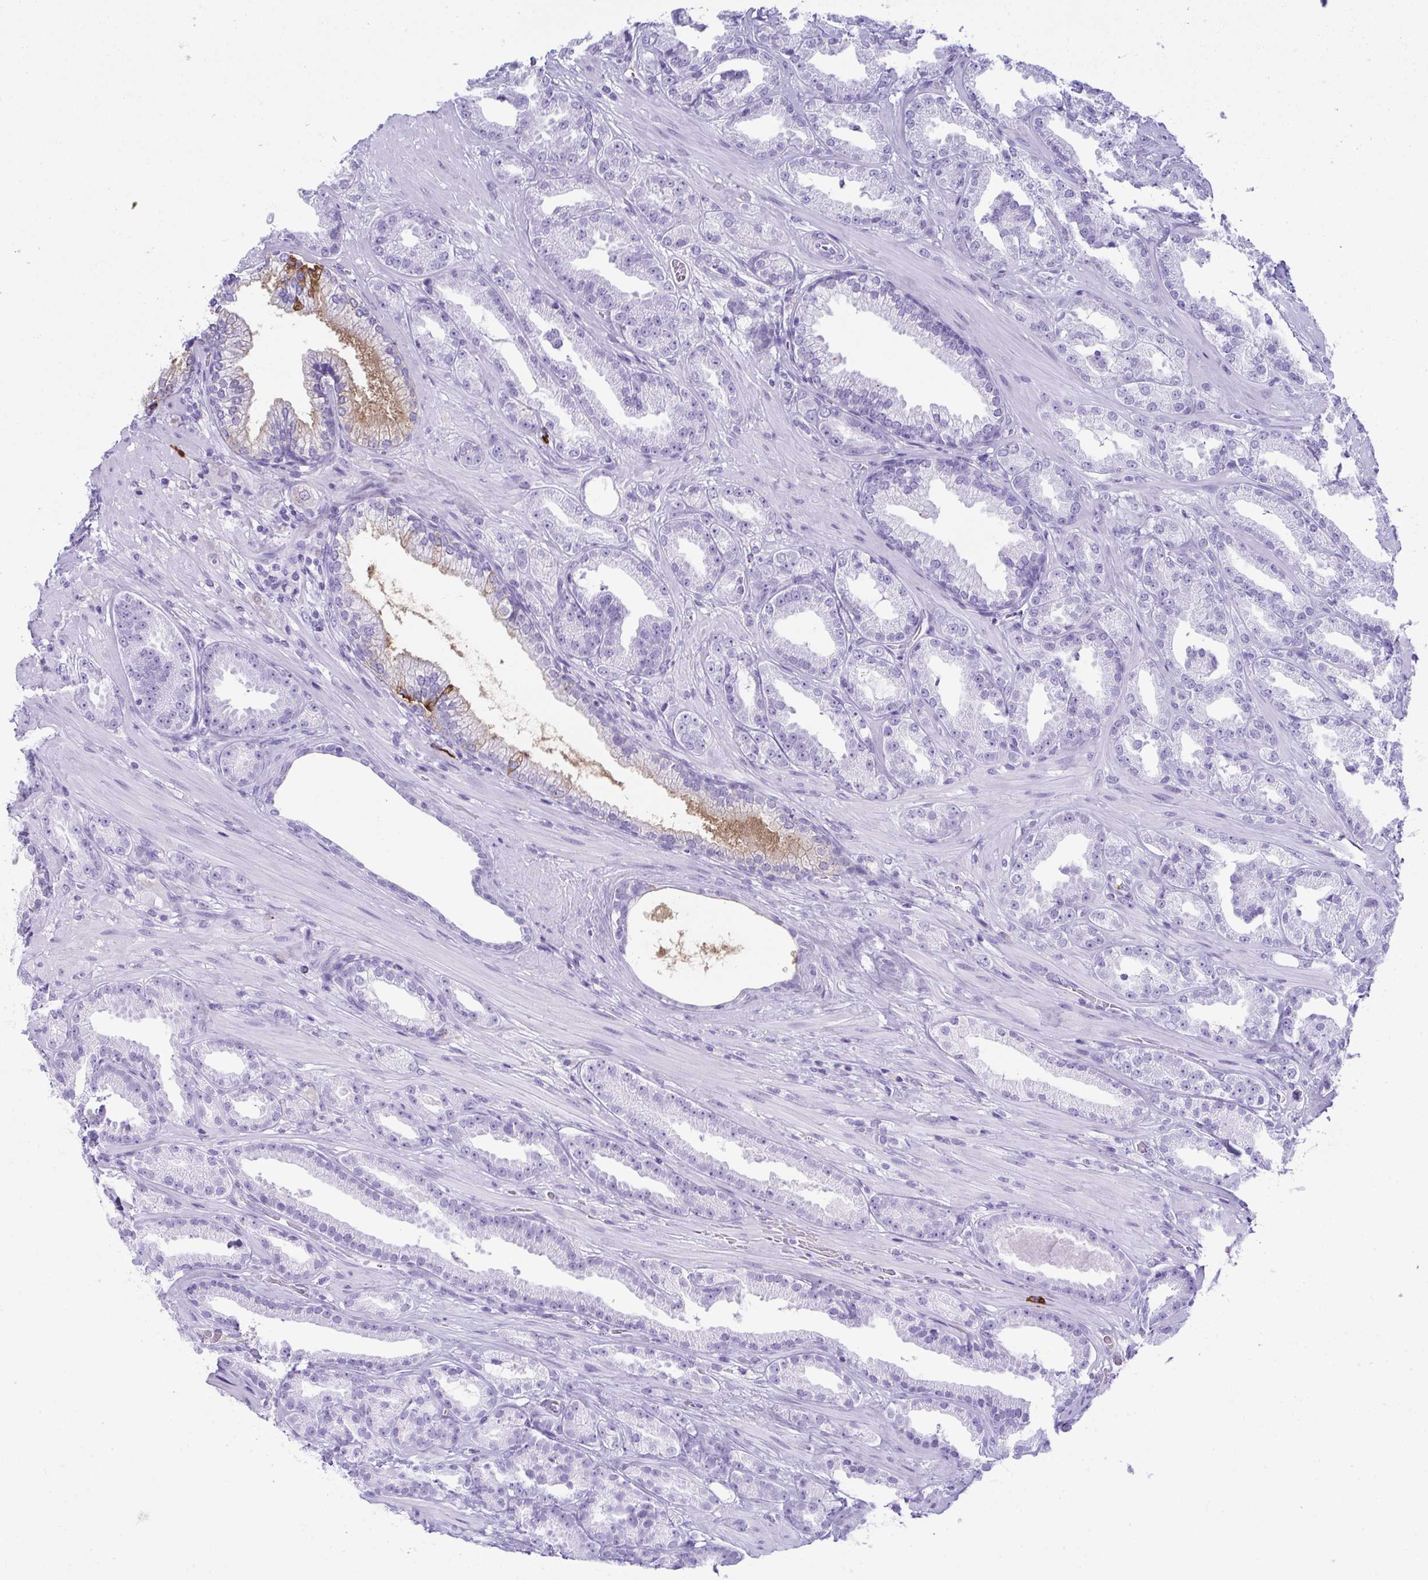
{"staining": {"intensity": "moderate", "quantity": "<25%", "location": "cytoplasmic/membranous"}, "tissue": "prostate cancer", "cell_type": "Tumor cells", "image_type": "cancer", "snomed": [{"axis": "morphology", "description": "Adenocarcinoma, Low grade"}, {"axis": "topography", "description": "Prostate"}], "caption": "This is an image of IHC staining of prostate cancer, which shows moderate positivity in the cytoplasmic/membranous of tumor cells.", "gene": "JCHAIN", "patient": {"sex": "male", "age": 61}}